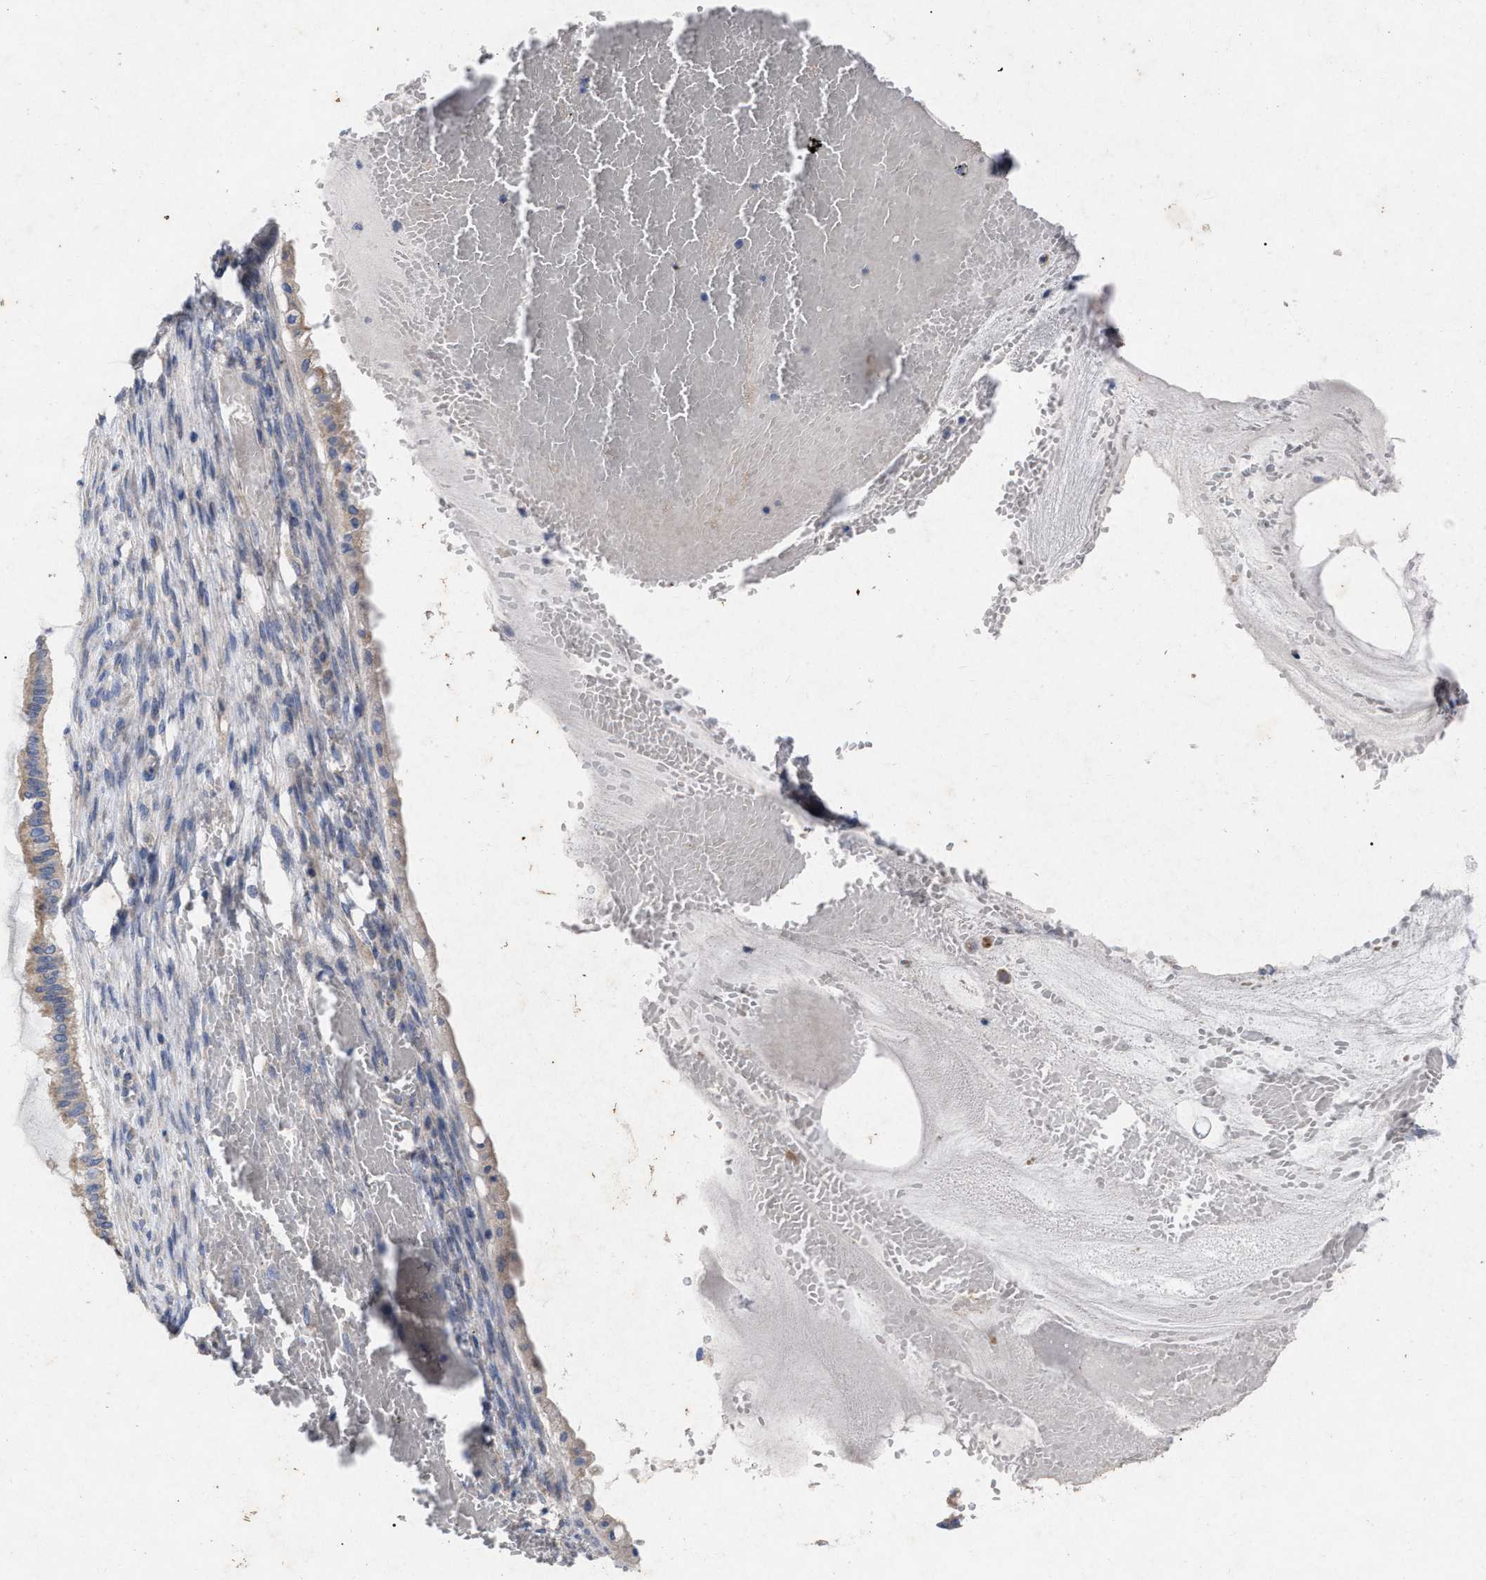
{"staining": {"intensity": "moderate", "quantity": "25%-75%", "location": "cytoplasmic/membranous"}, "tissue": "ovarian cancer", "cell_type": "Tumor cells", "image_type": "cancer", "snomed": [{"axis": "morphology", "description": "Cystadenocarcinoma, mucinous, NOS"}, {"axis": "topography", "description": "Ovary"}], "caption": "Mucinous cystadenocarcinoma (ovarian) stained with IHC displays moderate cytoplasmic/membranous positivity in approximately 25%-75% of tumor cells.", "gene": "VIP", "patient": {"sex": "female", "age": 73}}